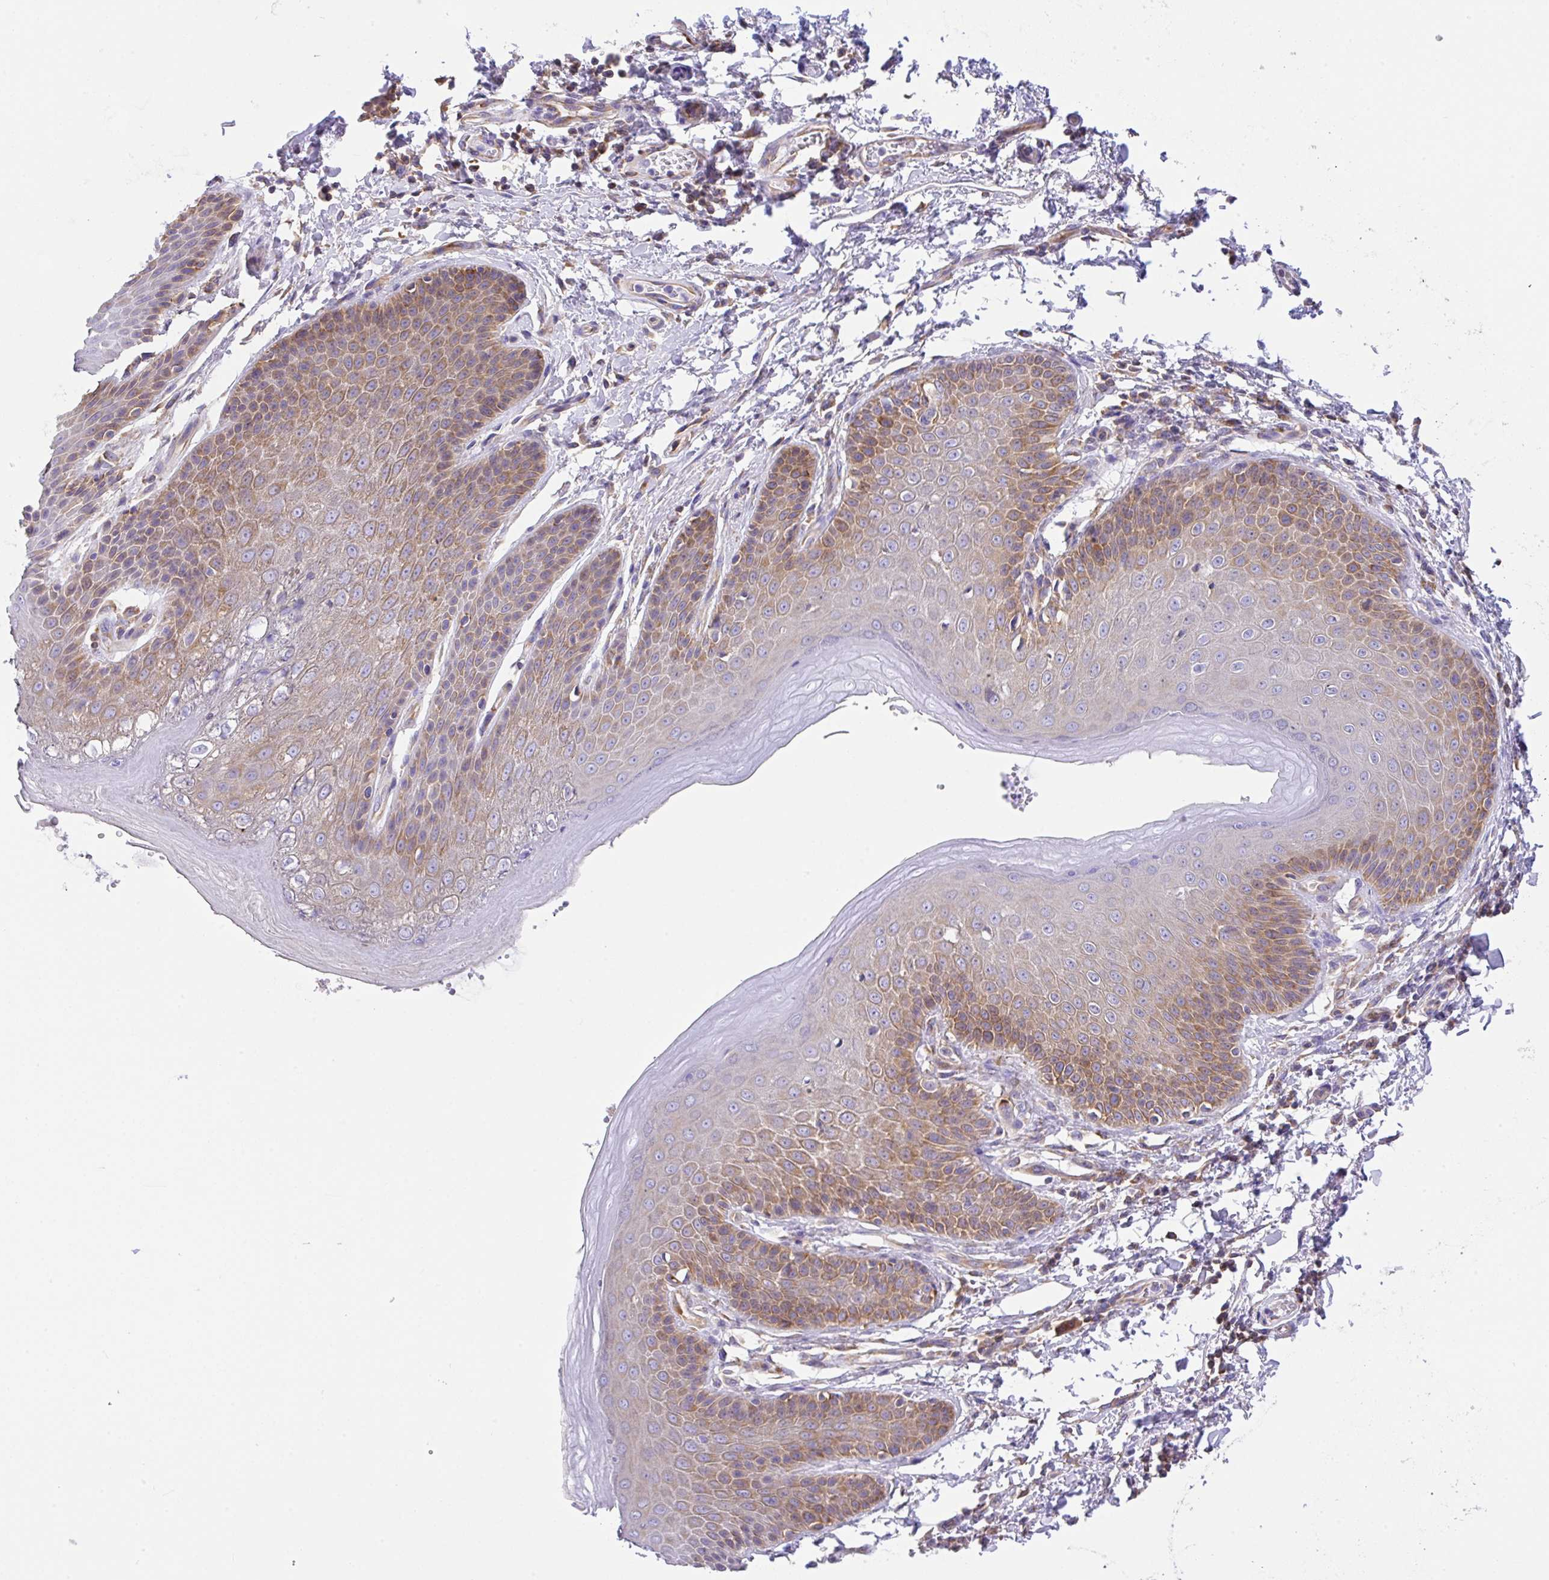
{"staining": {"intensity": "moderate", "quantity": "25%-75%", "location": "cytoplasmic/membranous"}, "tissue": "skin", "cell_type": "Epidermal cells", "image_type": "normal", "snomed": [{"axis": "morphology", "description": "Normal tissue, NOS"}, {"axis": "topography", "description": "Peripheral nerve tissue"}], "caption": "The photomicrograph shows staining of benign skin, revealing moderate cytoplasmic/membranous protein expression (brown color) within epidermal cells. (DAB = brown stain, brightfield microscopy at high magnification).", "gene": "GFPT2", "patient": {"sex": "male", "age": 51}}